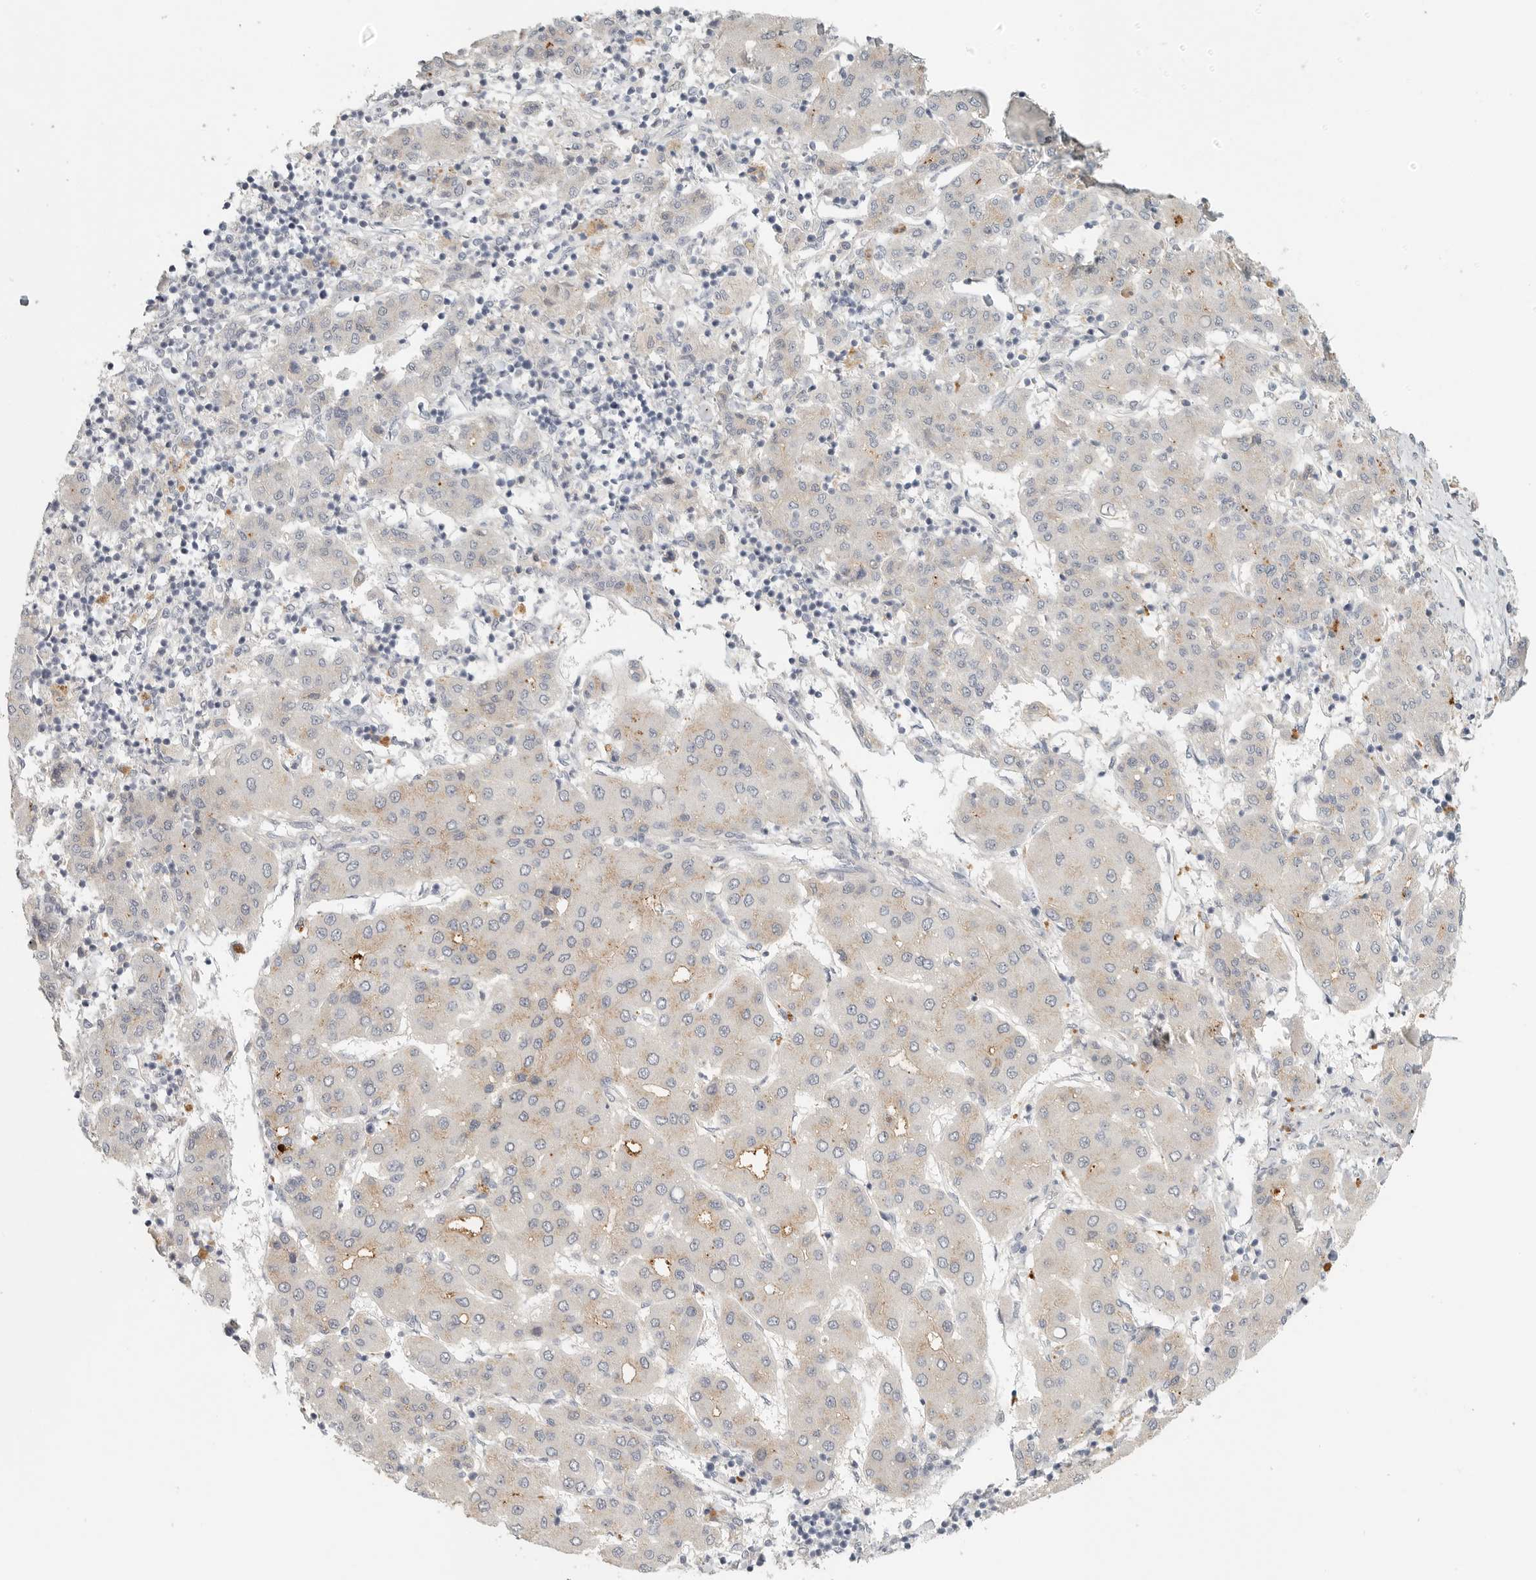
{"staining": {"intensity": "moderate", "quantity": "<25%", "location": "cytoplasmic/membranous"}, "tissue": "liver cancer", "cell_type": "Tumor cells", "image_type": "cancer", "snomed": [{"axis": "morphology", "description": "Carcinoma, Hepatocellular, NOS"}, {"axis": "topography", "description": "Liver"}], "caption": "Liver hepatocellular carcinoma tissue displays moderate cytoplasmic/membranous positivity in approximately <25% of tumor cells, visualized by immunohistochemistry.", "gene": "HDAC6", "patient": {"sex": "male", "age": 65}}